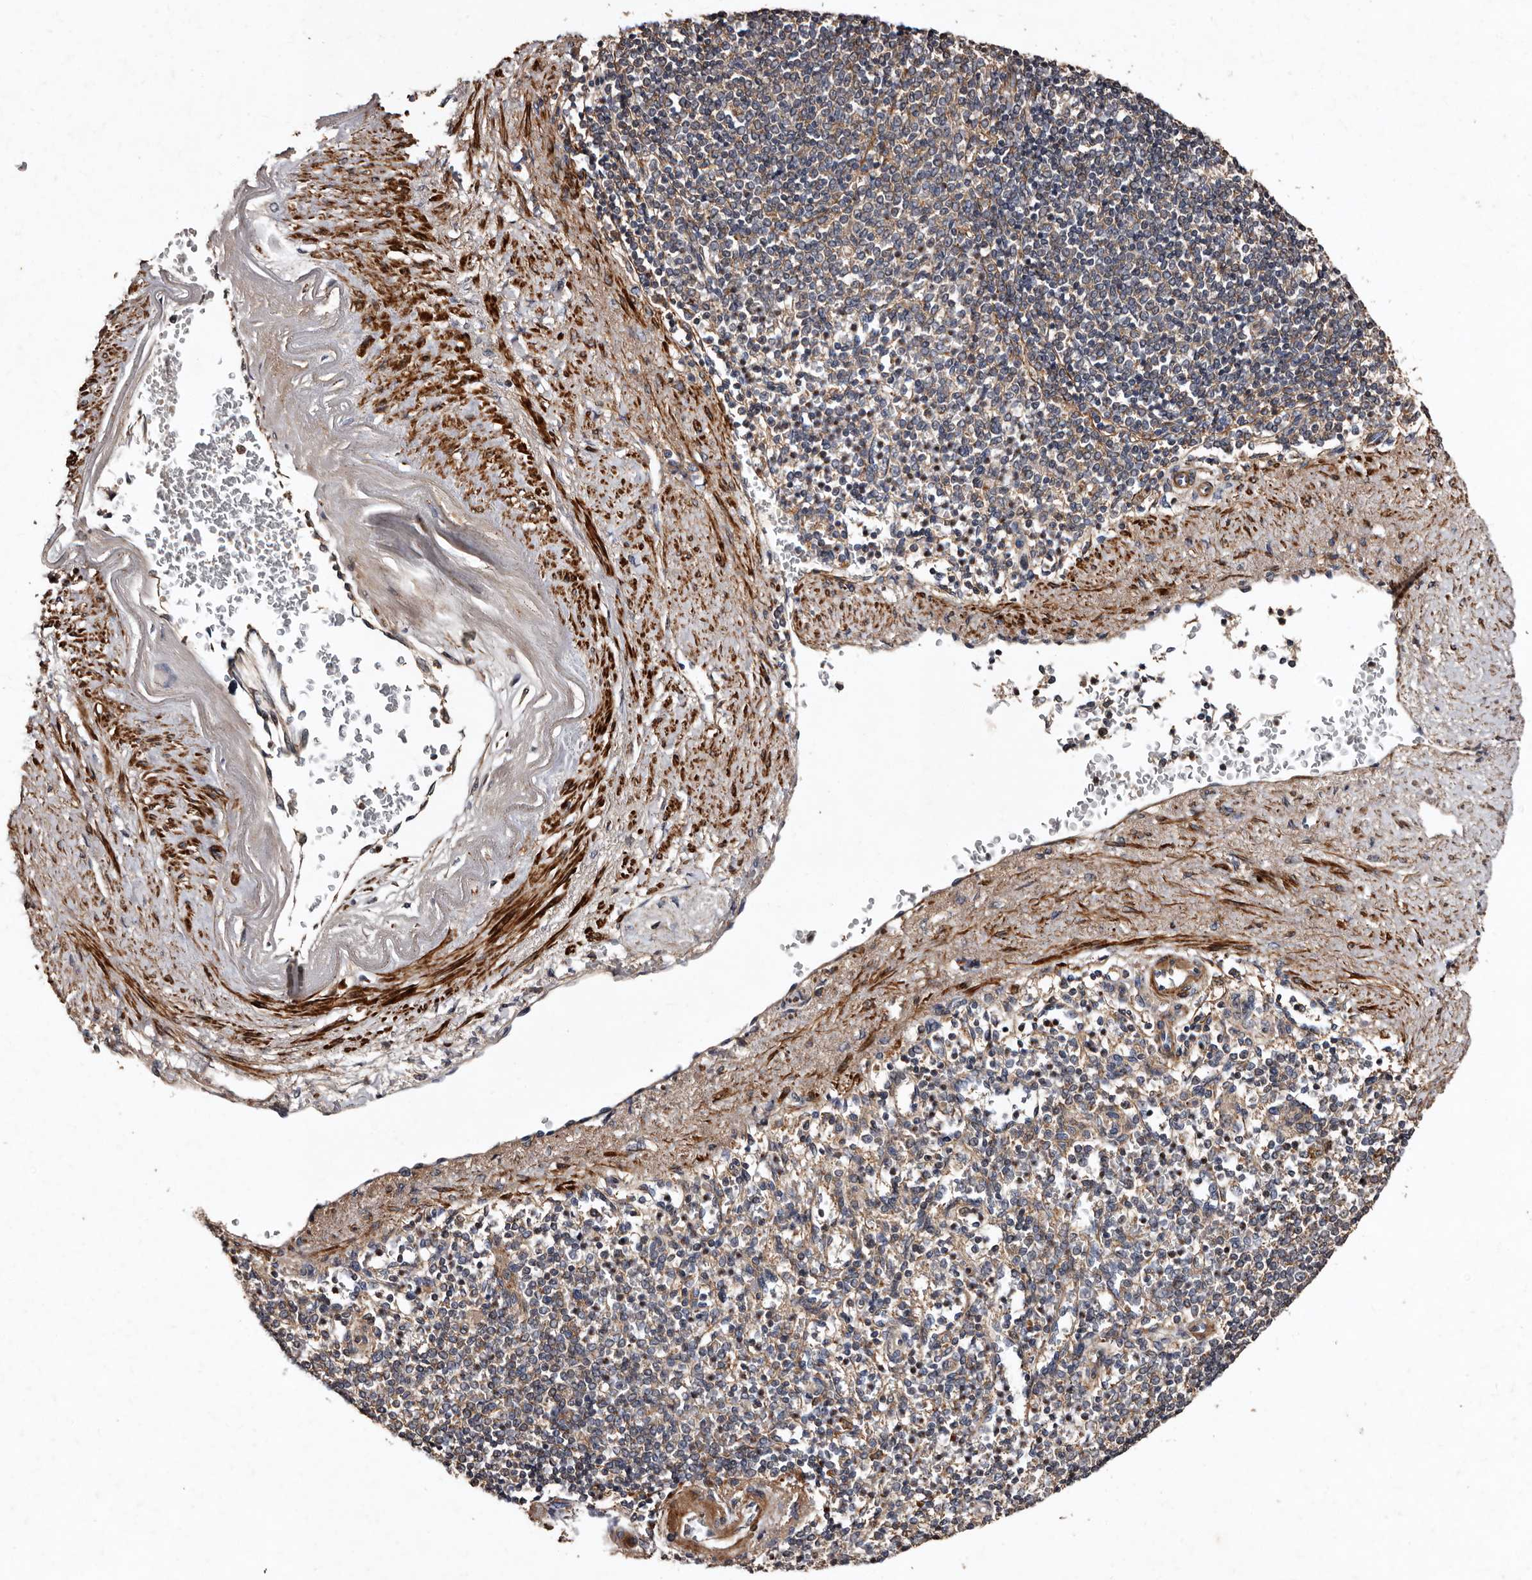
{"staining": {"intensity": "moderate", "quantity": "25%-75%", "location": "cytoplasmic/membranous"}, "tissue": "spleen", "cell_type": "Cells in red pulp", "image_type": "normal", "snomed": [{"axis": "morphology", "description": "Normal tissue, NOS"}, {"axis": "topography", "description": "Spleen"}], "caption": "The immunohistochemical stain shows moderate cytoplasmic/membranous positivity in cells in red pulp of benign spleen. (DAB (3,3'-diaminobenzidine) = brown stain, brightfield microscopy at high magnification).", "gene": "PRKD3", "patient": {"sex": "female", "age": 74}}